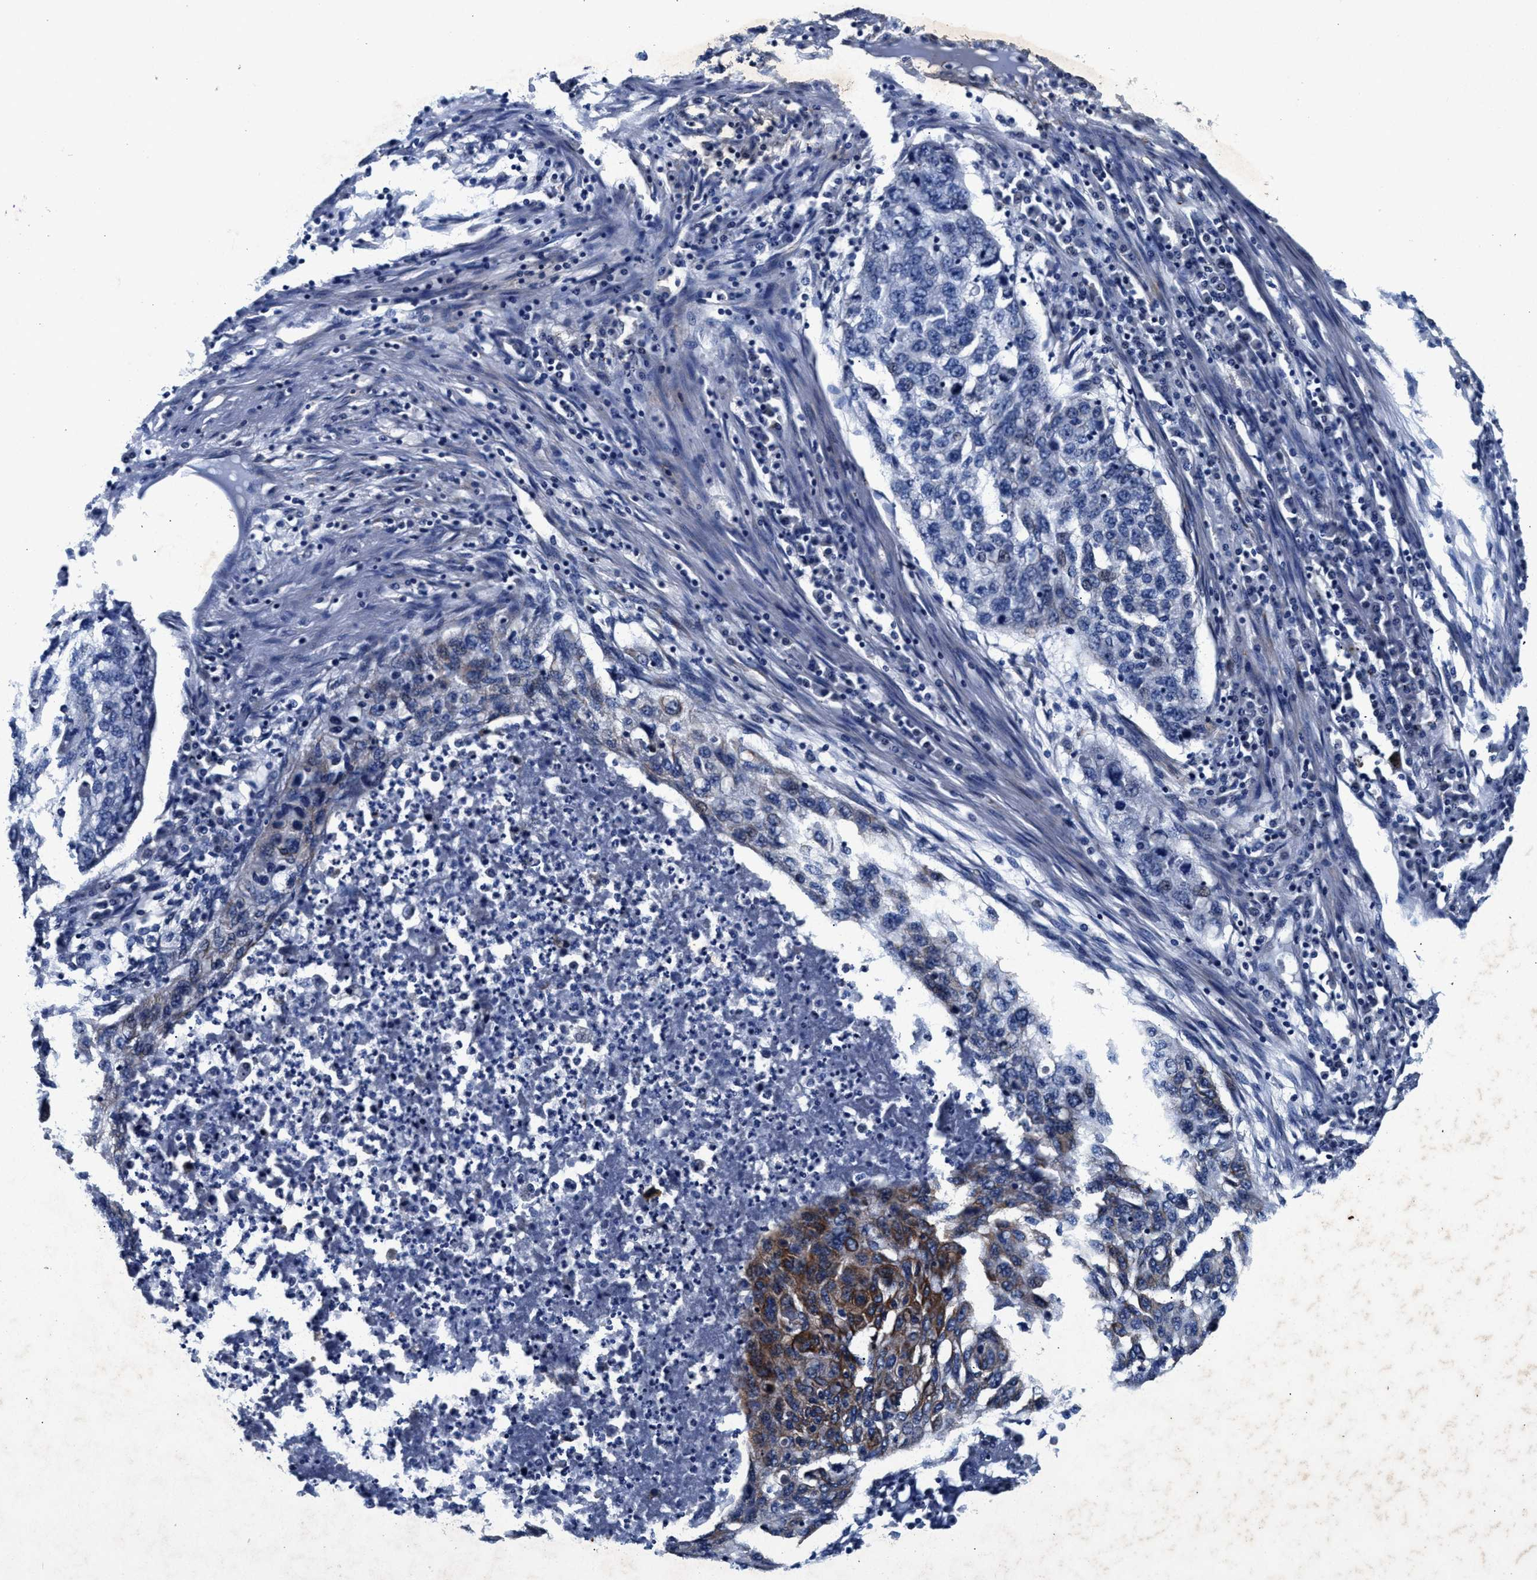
{"staining": {"intensity": "moderate", "quantity": "<25%", "location": "cytoplasmic/membranous"}, "tissue": "lung cancer", "cell_type": "Tumor cells", "image_type": "cancer", "snomed": [{"axis": "morphology", "description": "Squamous cell carcinoma, NOS"}, {"axis": "topography", "description": "Lung"}], "caption": "The micrograph exhibits staining of lung cancer (squamous cell carcinoma), revealing moderate cytoplasmic/membranous protein positivity (brown color) within tumor cells. The staining was performed using DAB to visualize the protein expression in brown, while the nuclei were stained in blue with hematoxylin (Magnification: 20x).", "gene": "SLC8A1", "patient": {"sex": "female", "age": 63}}